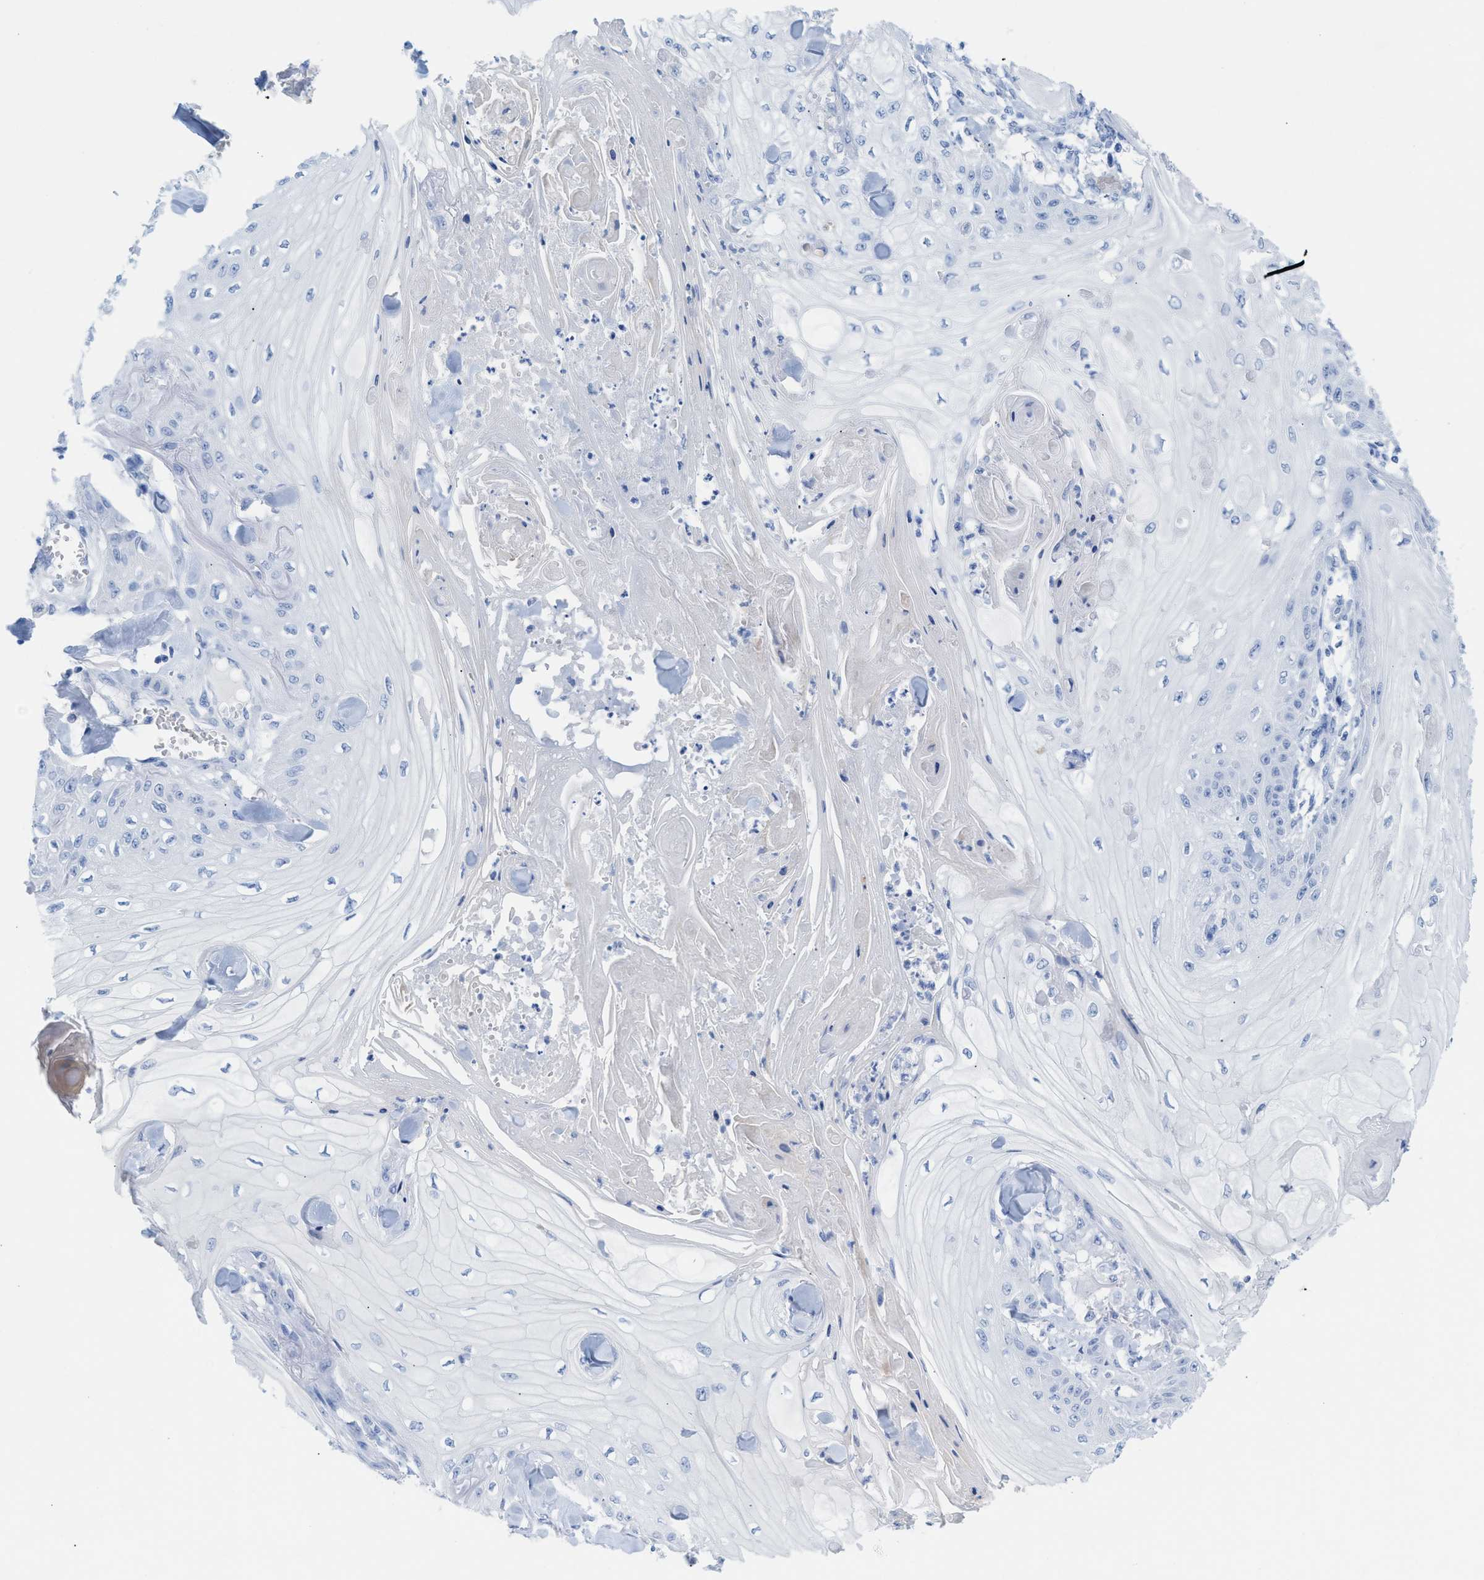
{"staining": {"intensity": "negative", "quantity": "none", "location": "none"}, "tissue": "skin cancer", "cell_type": "Tumor cells", "image_type": "cancer", "snomed": [{"axis": "morphology", "description": "Squamous cell carcinoma, NOS"}, {"axis": "topography", "description": "Skin"}], "caption": "IHC image of neoplastic tissue: human skin cancer stained with DAB (3,3'-diaminobenzidine) demonstrates no significant protein staining in tumor cells. The staining is performed using DAB brown chromogen with nuclei counter-stained in using hematoxylin.", "gene": "ANKFN1", "patient": {"sex": "male", "age": 74}}